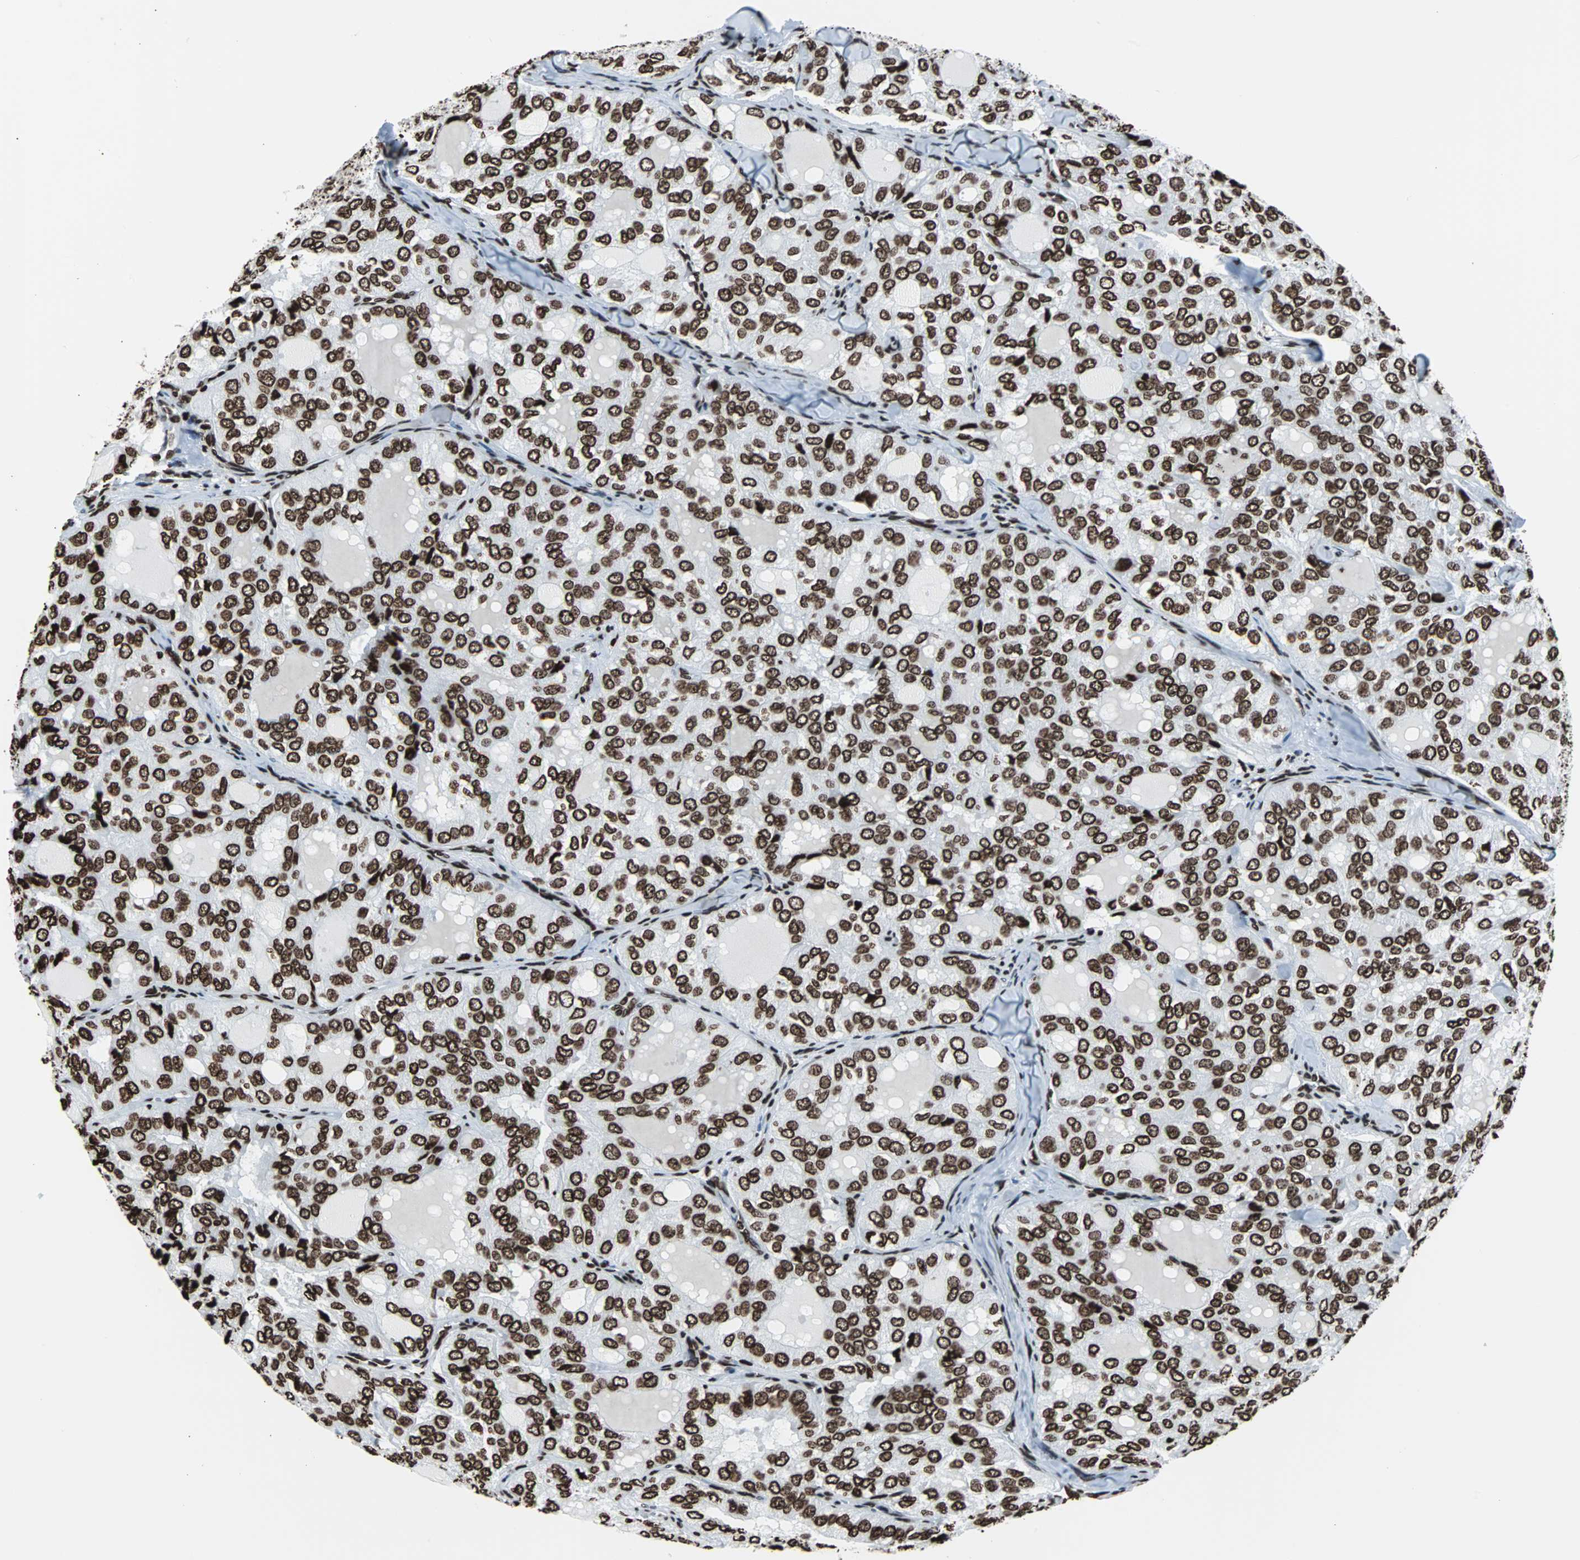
{"staining": {"intensity": "strong", "quantity": ">75%", "location": "nuclear"}, "tissue": "thyroid cancer", "cell_type": "Tumor cells", "image_type": "cancer", "snomed": [{"axis": "morphology", "description": "Follicular adenoma carcinoma, NOS"}, {"axis": "topography", "description": "Thyroid gland"}], "caption": "Immunohistochemical staining of thyroid cancer exhibits high levels of strong nuclear protein staining in approximately >75% of tumor cells.", "gene": "H2BC18", "patient": {"sex": "male", "age": 75}}